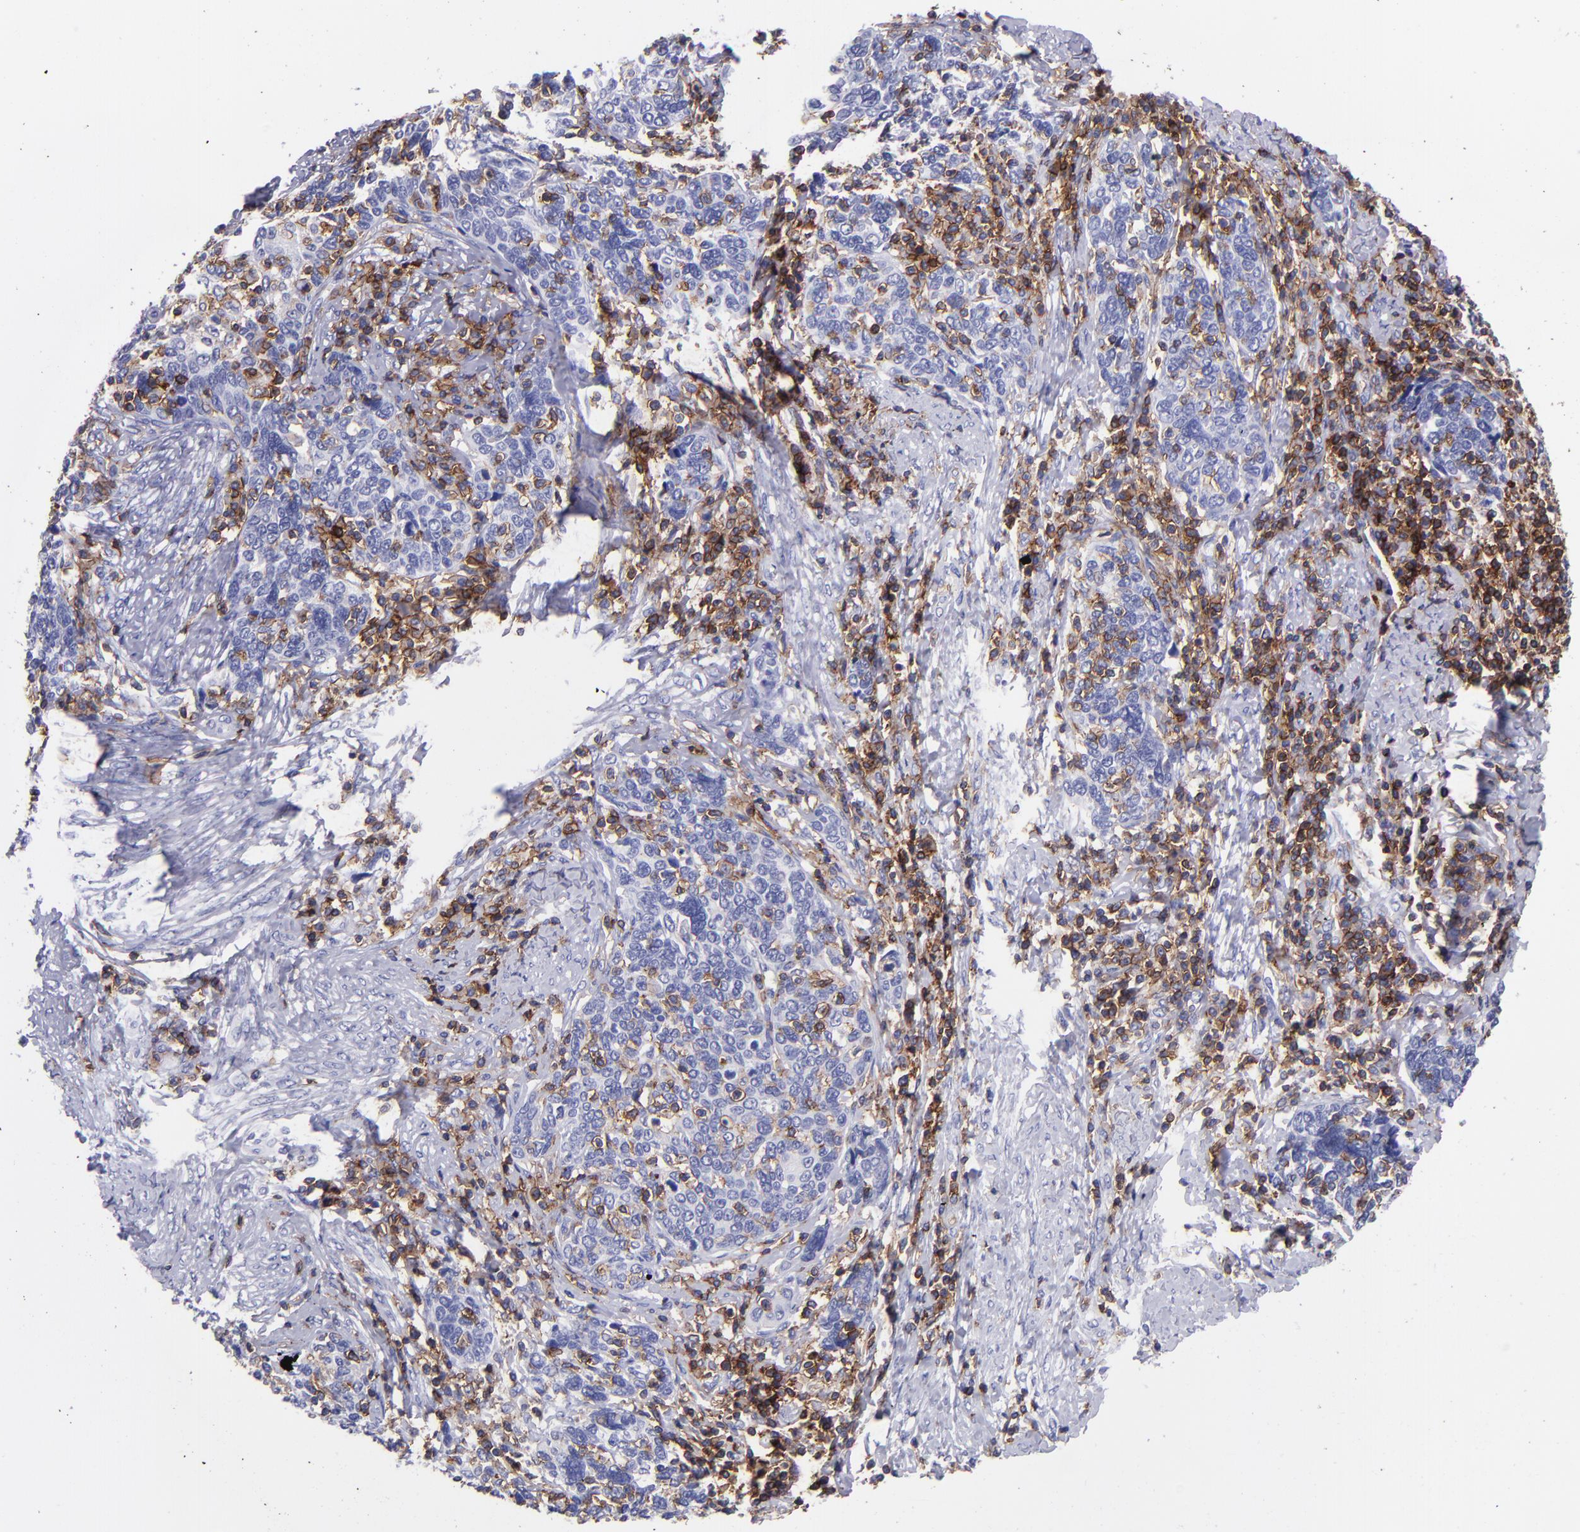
{"staining": {"intensity": "negative", "quantity": "none", "location": "none"}, "tissue": "cervical cancer", "cell_type": "Tumor cells", "image_type": "cancer", "snomed": [{"axis": "morphology", "description": "Squamous cell carcinoma, NOS"}, {"axis": "topography", "description": "Cervix"}], "caption": "A high-resolution micrograph shows immunohistochemistry (IHC) staining of cervical squamous cell carcinoma, which demonstrates no significant staining in tumor cells.", "gene": "ICAM3", "patient": {"sex": "female", "age": 41}}